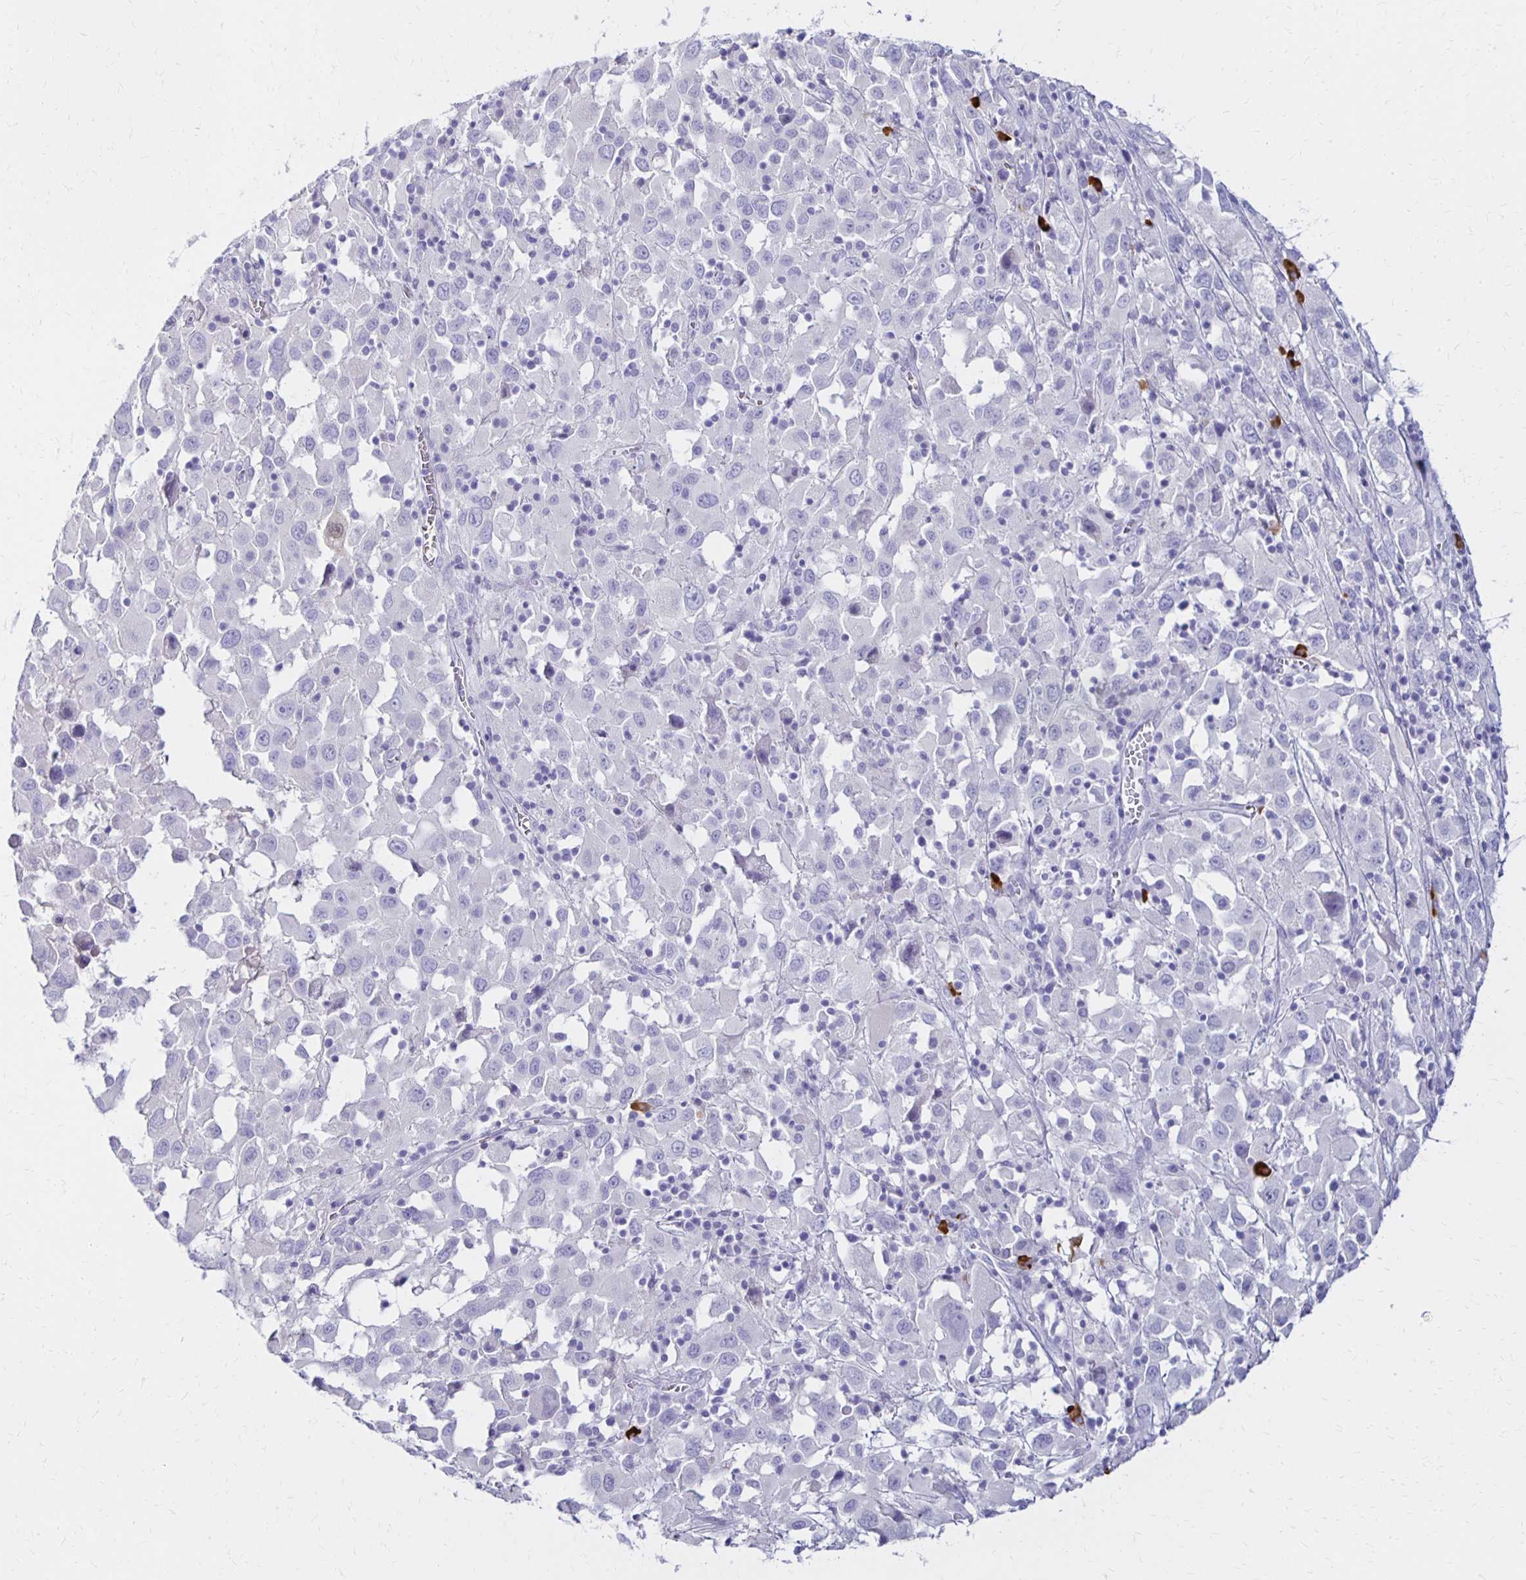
{"staining": {"intensity": "negative", "quantity": "none", "location": "none"}, "tissue": "melanoma", "cell_type": "Tumor cells", "image_type": "cancer", "snomed": [{"axis": "morphology", "description": "Malignant melanoma, Metastatic site"}, {"axis": "topography", "description": "Soft tissue"}], "caption": "DAB immunohistochemical staining of melanoma reveals no significant expression in tumor cells. Nuclei are stained in blue.", "gene": "FNTB", "patient": {"sex": "male", "age": 50}}